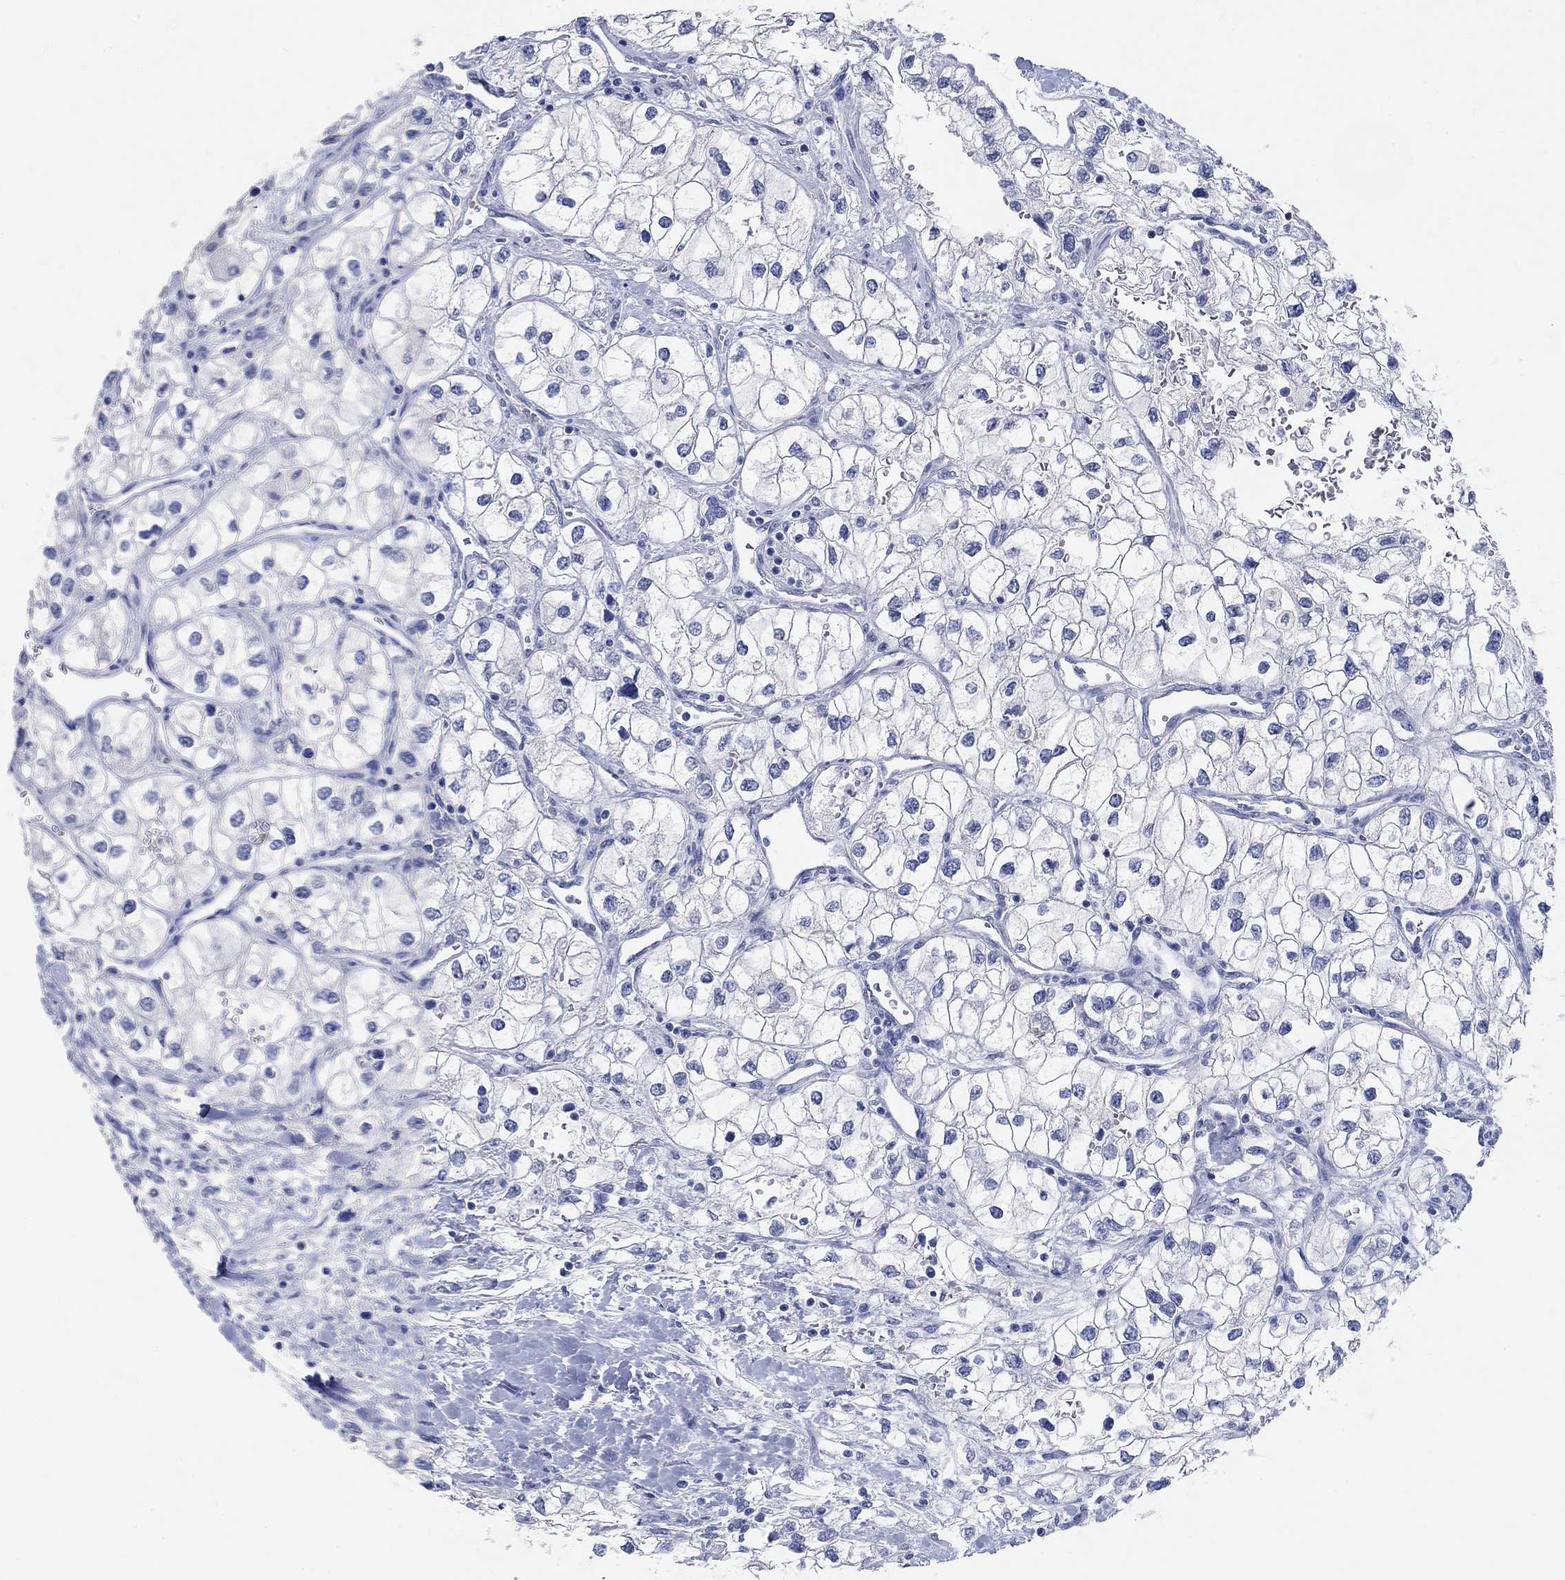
{"staining": {"intensity": "negative", "quantity": "none", "location": "none"}, "tissue": "renal cancer", "cell_type": "Tumor cells", "image_type": "cancer", "snomed": [{"axis": "morphology", "description": "Adenocarcinoma, NOS"}, {"axis": "topography", "description": "Kidney"}], "caption": "Immunohistochemical staining of human adenocarcinoma (renal) reveals no significant expression in tumor cells. The staining is performed using DAB brown chromogen with nuclei counter-stained in using hematoxylin.", "gene": "GRIA3", "patient": {"sex": "male", "age": 59}}